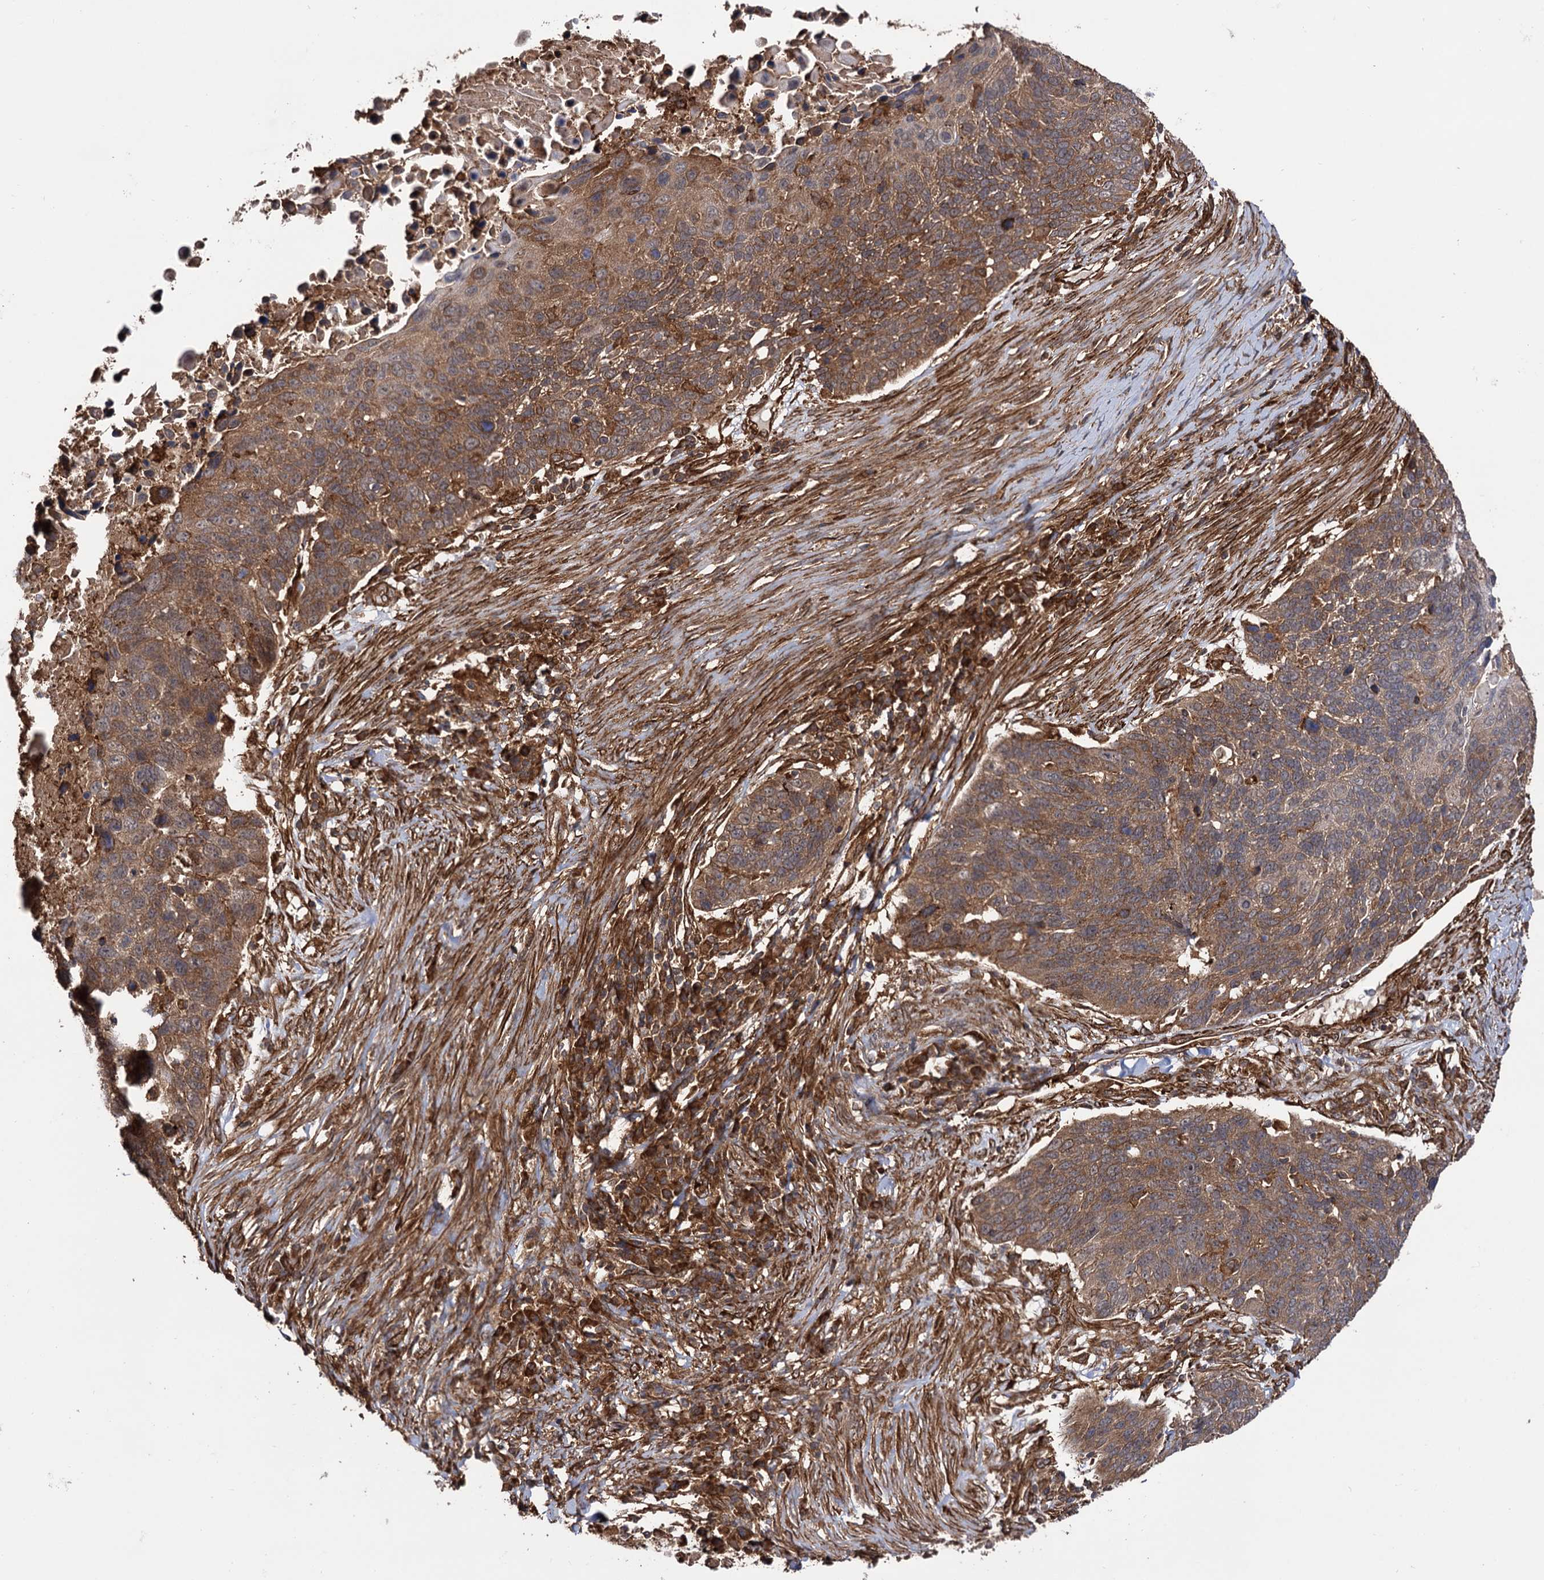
{"staining": {"intensity": "moderate", "quantity": ">75%", "location": "cytoplasmic/membranous"}, "tissue": "lung cancer", "cell_type": "Tumor cells", "image_type": "cancer", "snomed": [{"axis": "morphology", "description": "Normal tissue, NOS"}, {"axis": "morphology", "description": "Squamous cell carcinoma, NOS"}, {"axis": "topography", "description": "Lymph node"}, {"axis": "topography", "description": "Lung"}], "caption": "Immunohistochemical staining of lung cancer exhibits medium levels of moderate cytoplasmic/membranous expression in approximately >75% of tumor cells.", "gene": "ATP8B4", "patient": {"sex": "male", "age": 66}}